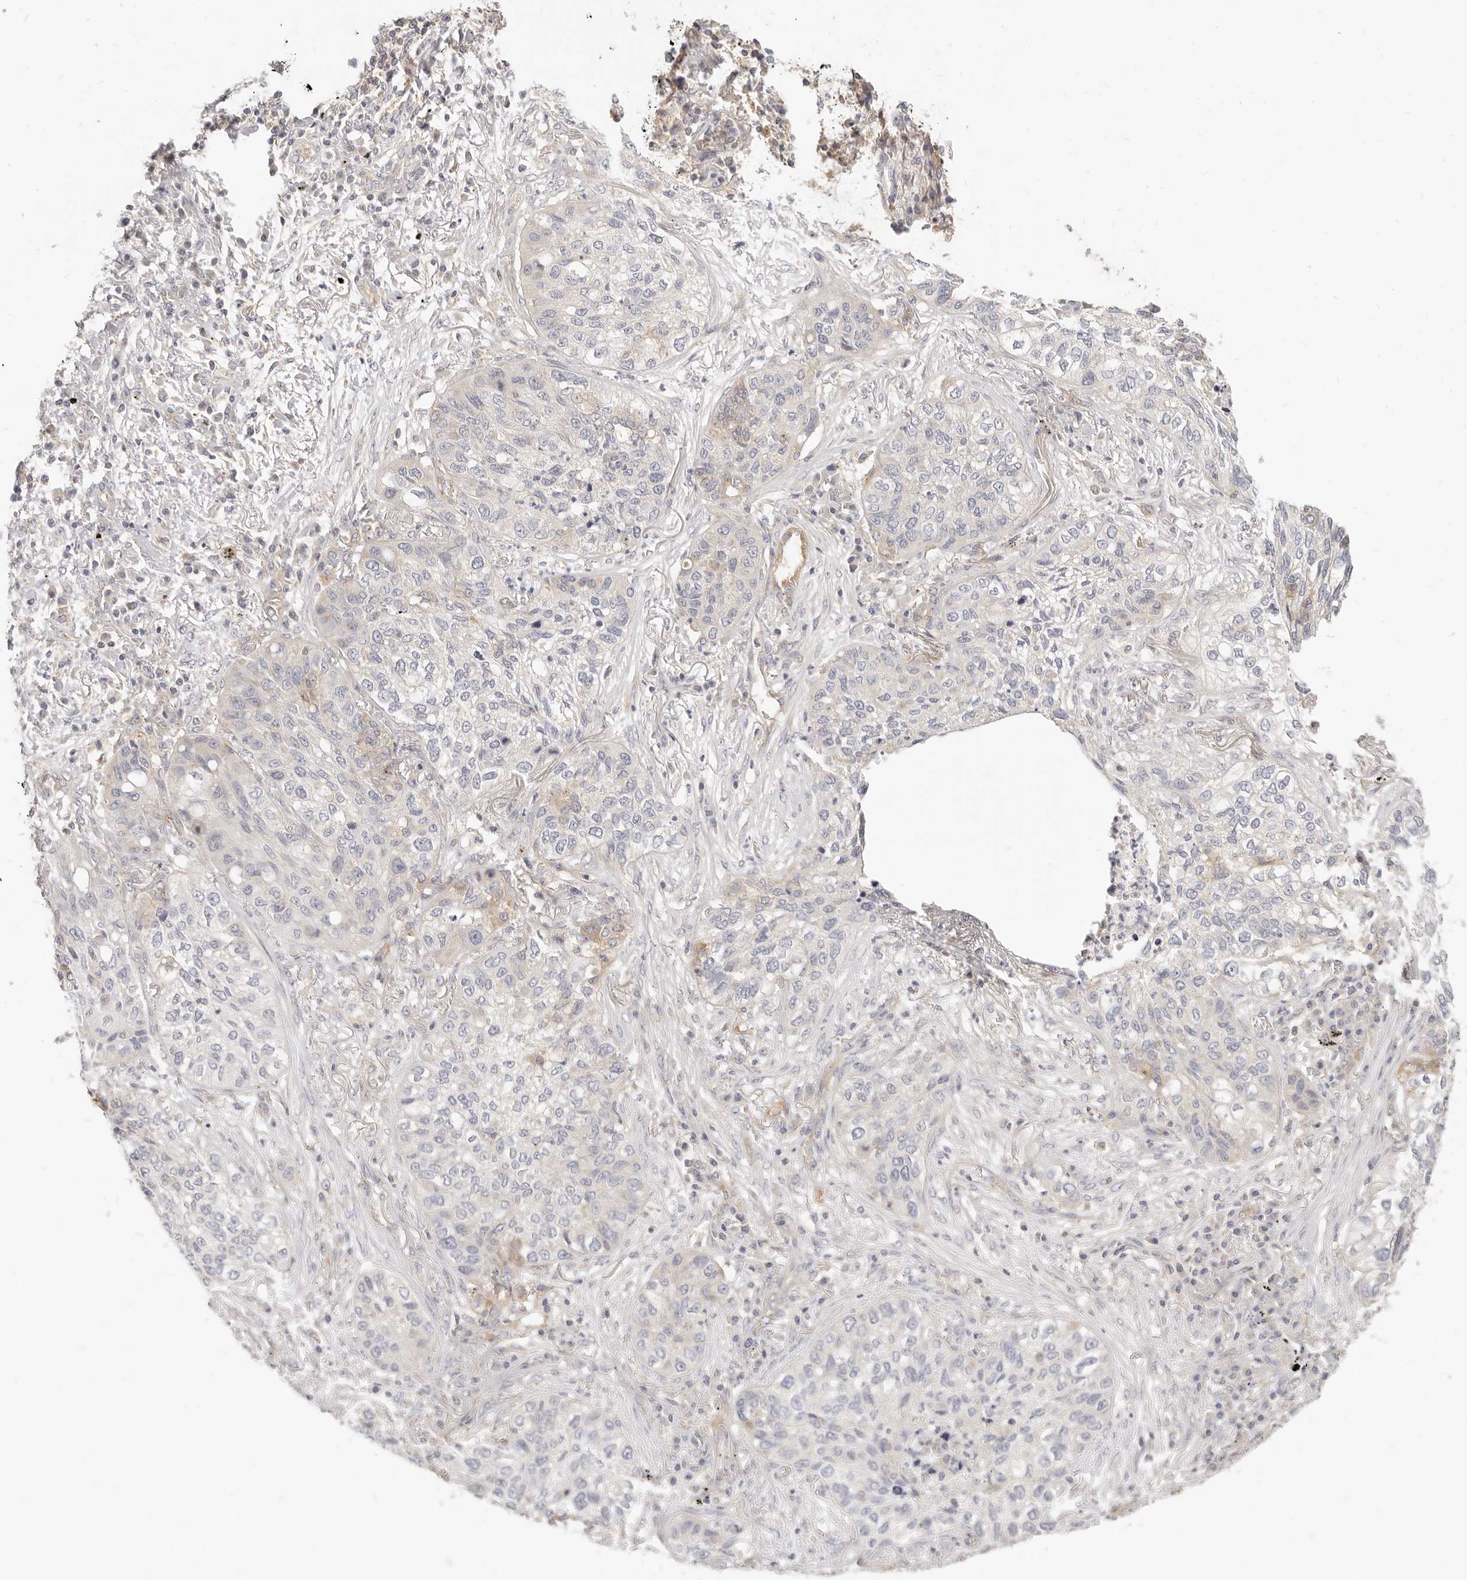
{"staining": {"intensity": "weak", "quantity": "<25%", "location": "cytoplasmic/membranous"}, "tissue": "lung cancer", "cell_type": "Tumor cells", "image_type": "cancer", "snomed": [{"axis": "morphology", "description": "Squamous cell carcinoma, NOS"}, {"axis": "topography", "description": "Lung"}], "caption": "DAB immunohistochemical staining of lung cancer (squamous cell carcinoma) reveals no significant staining in tumor cells.", "gene": "LTB4R2", "patient": {"sex": "female", "age": 63}}